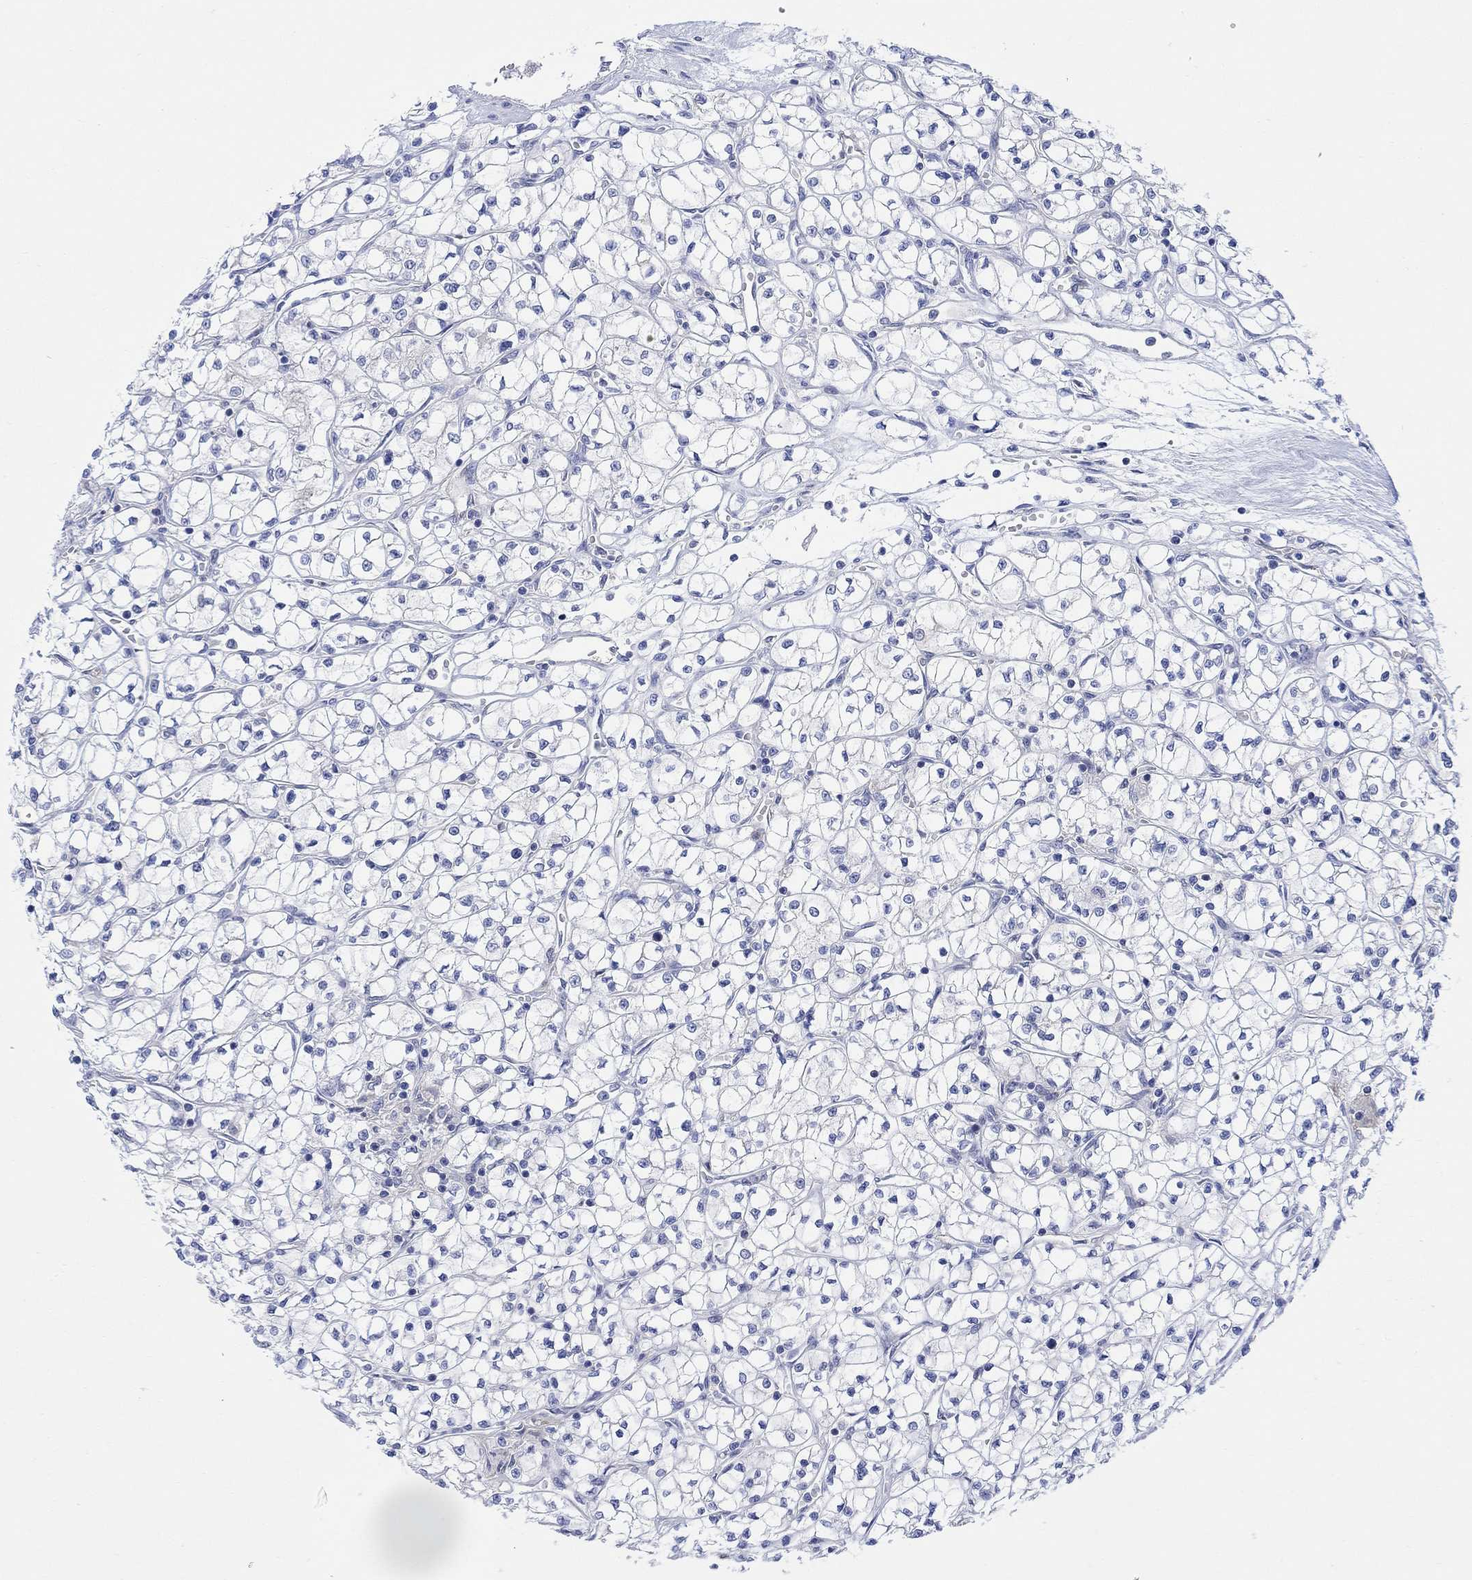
{"staining": {"intensity": "strong", "quantity": "<25%", "location": "cytoplasmic/membranous"}, "tissue": "renal cancer", "cell_type": "Tumor cells", "image_type": "cancer", "snomed": [{"axis": "morphology", "description": "Adenocarcinoma, NOS"}, {"axis": "topography", "description": "Kidney"}], "caption": "About <25% of tumor cells in human renal cancer (adenocarcinoma) reveal strong cytoplasmic/membranous protein expression as visualized by brown immunohistochemical staining.", "gene": "ARSK", "patient": {"sex": "female", "age": 64}}